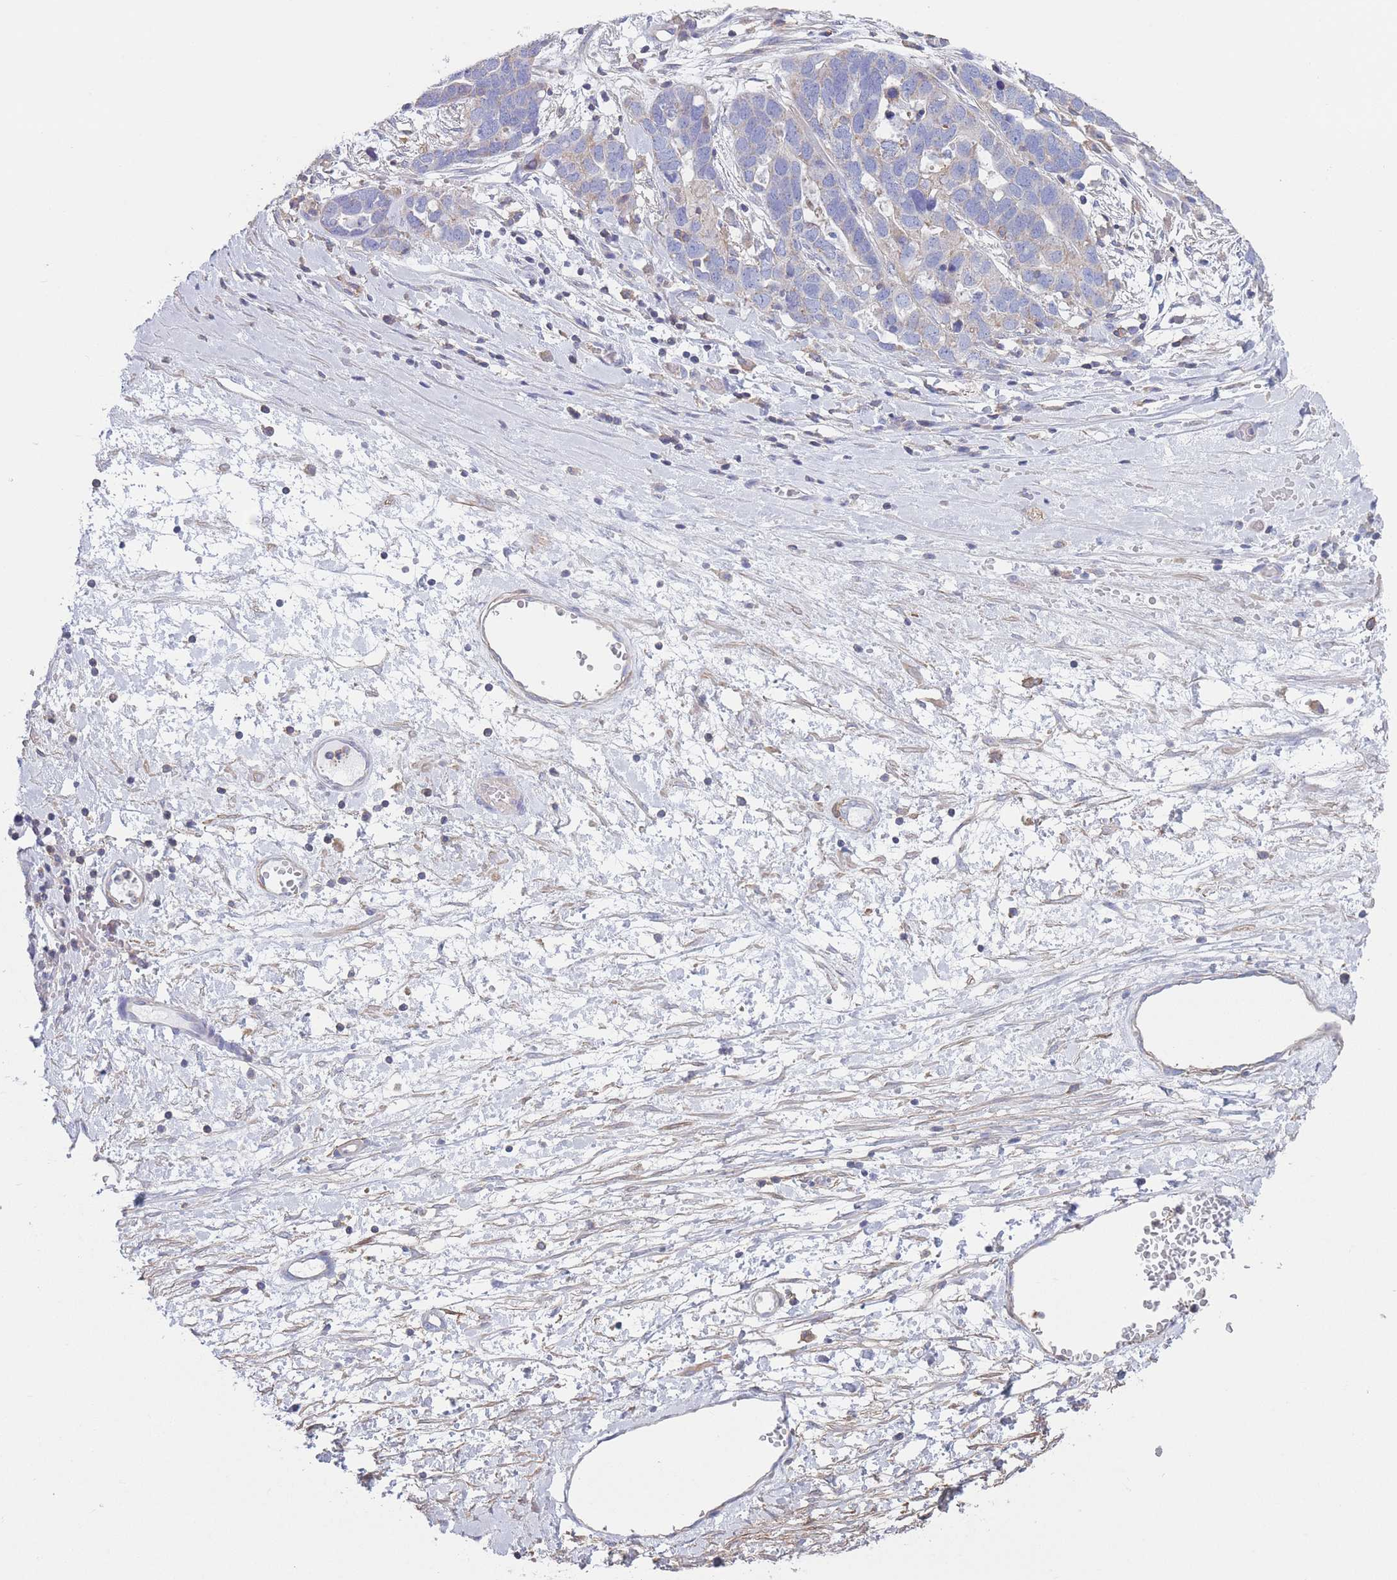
{"staining": {"intensity": "negative", "quantity": "none", "location": "none"}, "tissue": "ovarian cancer", "cell_type": "Tumor cells", "image_type": "cancer", "snomed": [{"axis": "morphology", "description": "Cystadenocarcinoma, serous, NOS"}, {"axis": "topography", "description": "Ovary"}], "caption": "Tumor cells are negative for protein expression in human serous cystadenocarcinoma (ovarian).", "gene": "ADH1A", "patient": {"sex": "female", "age": 54}}